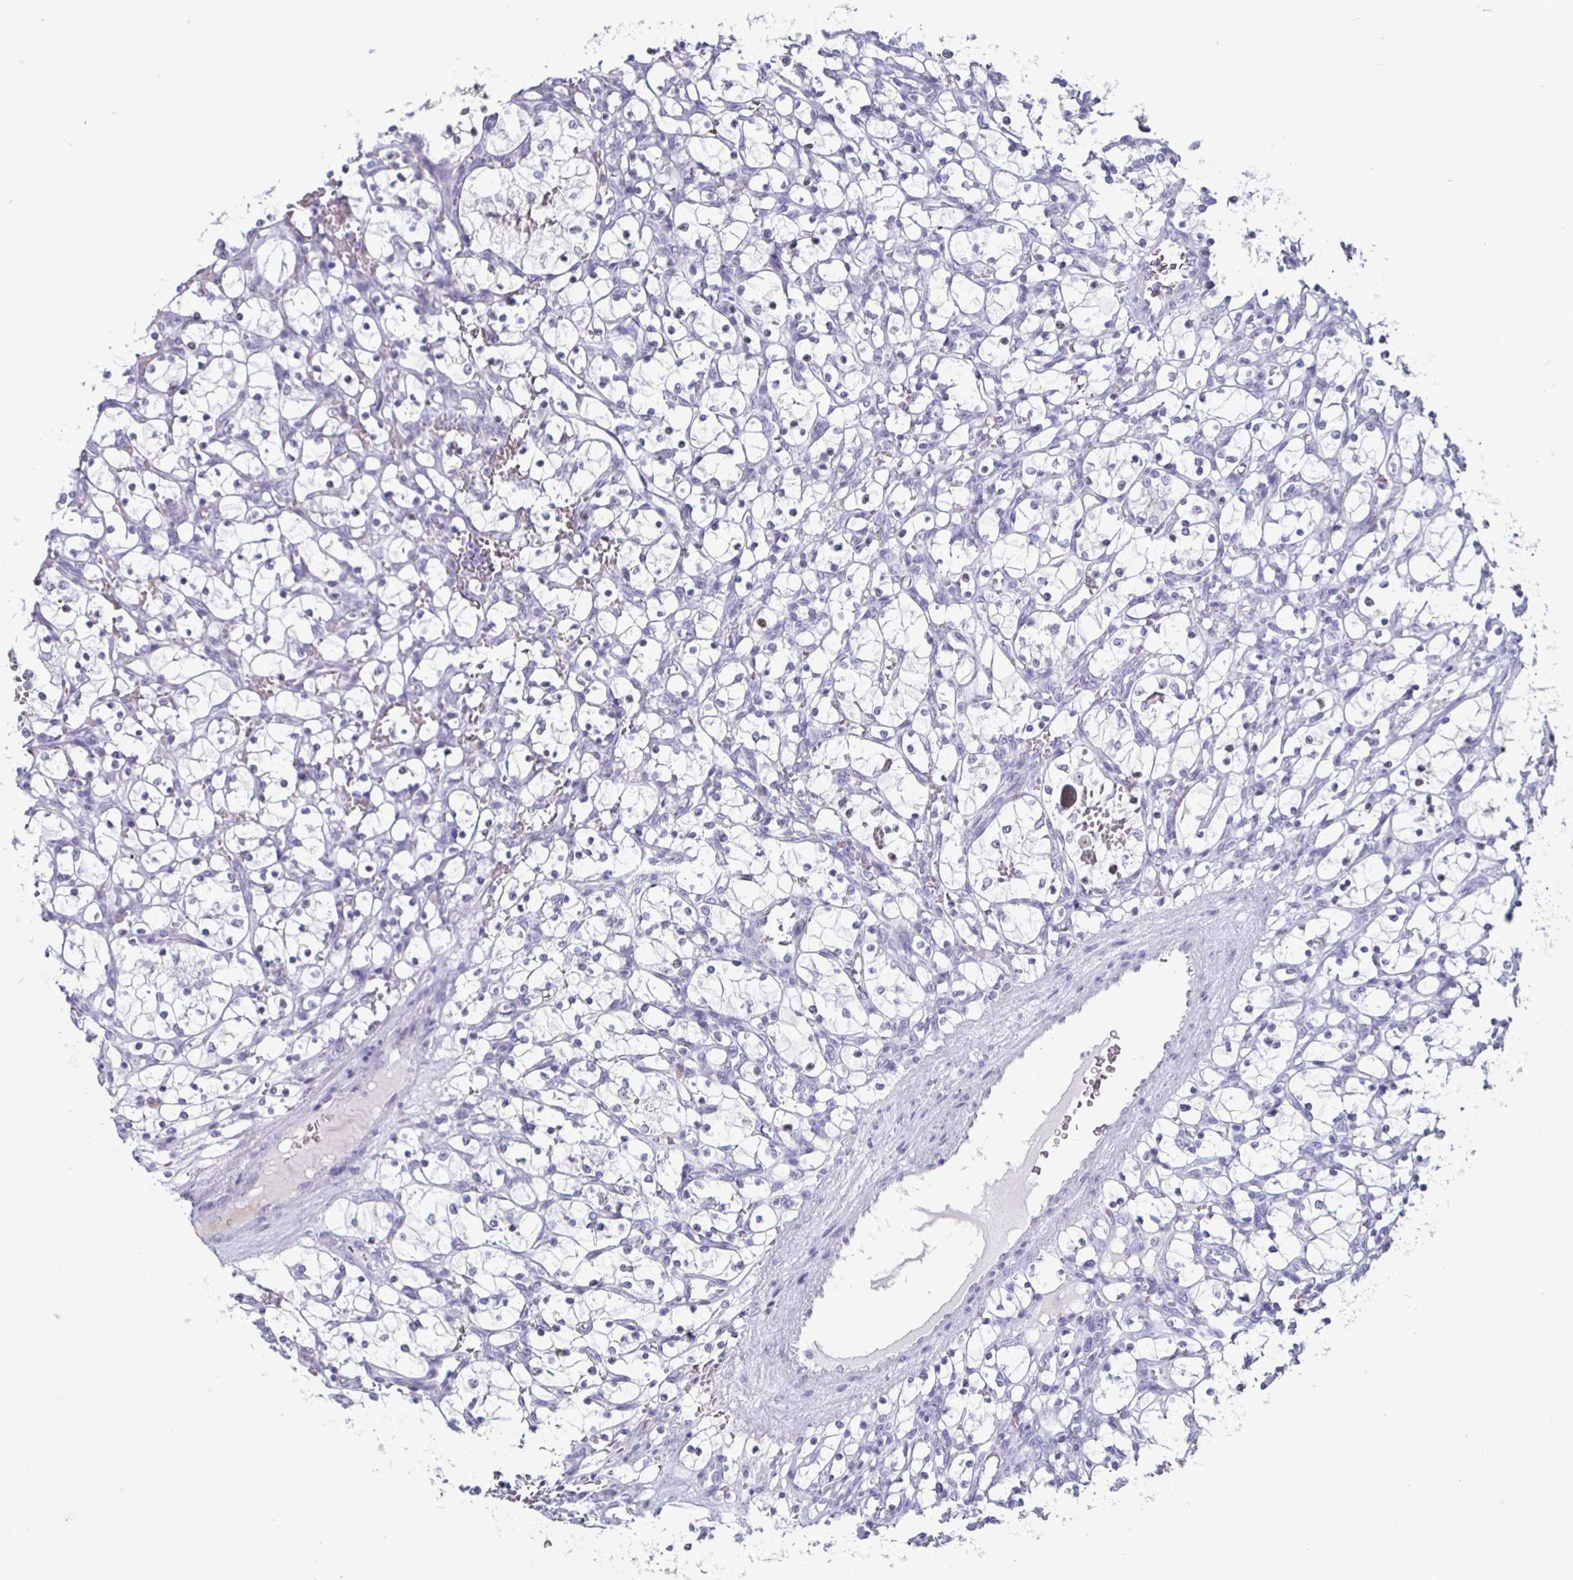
{"staining": {"intensity": "negative", "quantity": "none", "location": "none"}, "tissue": "renal cancer", "cell_type": "Tumor cells", "image_type": "cancer", "snomed": [{"axis": "morphology", "description": "Adenocarcinoma, NOS"}, {"axis": "topography", "description": "Kidney"}], "caption": "High magnification brightfield microscopy of renal cancer stained with DAB (brown) and counterstained with hematoxylin (blue): tumor cells show no significant staining. Brightfield microscopy of IHC stained with DAB (brown) and hematoxylin (blue), captured at high magnification.", "gene": "OOSP2", "patient": {"sex": "female", "age": 69}}